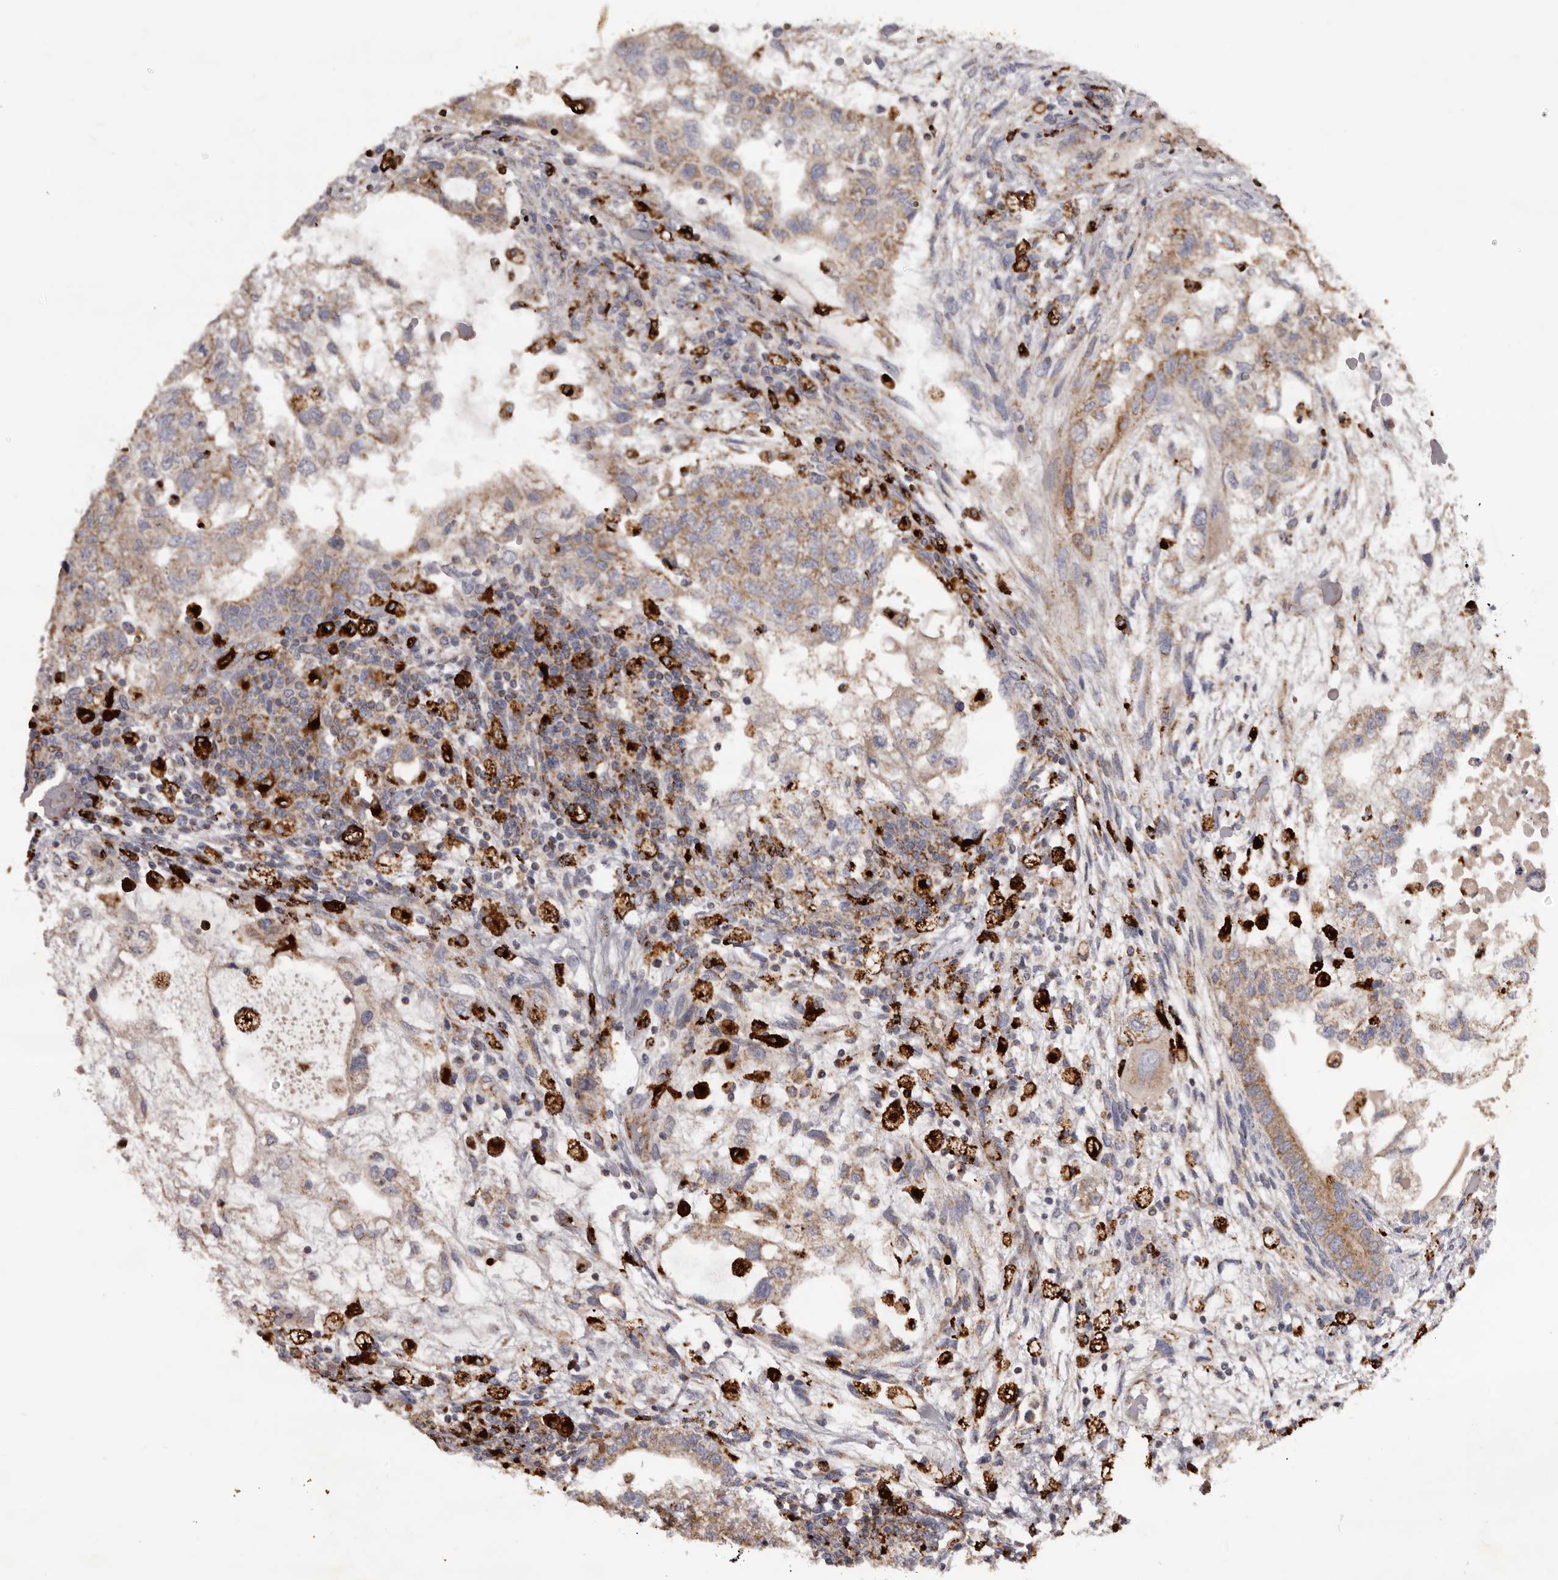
{"staining": {"intensity": "moderate", "quantity": ">75%", "location": "cytoplasmic/membranous"}, "tissue": "testis cancer", "cell_type": "Tumor cells", "image_type": "cancer", "snomed": [{"axis": "morphology", "description": "Carcinoma, Embryonal, NOS"}, {"axis": "topography", "description": "Testis"}], "caption": "A brown stain highlights moderate cytoplasmic/membranous staining of a protein in human testis embryonal carcinoma tumor cells.", "gene": "MECR", "patient": {"sex": "male", "age": 36}}